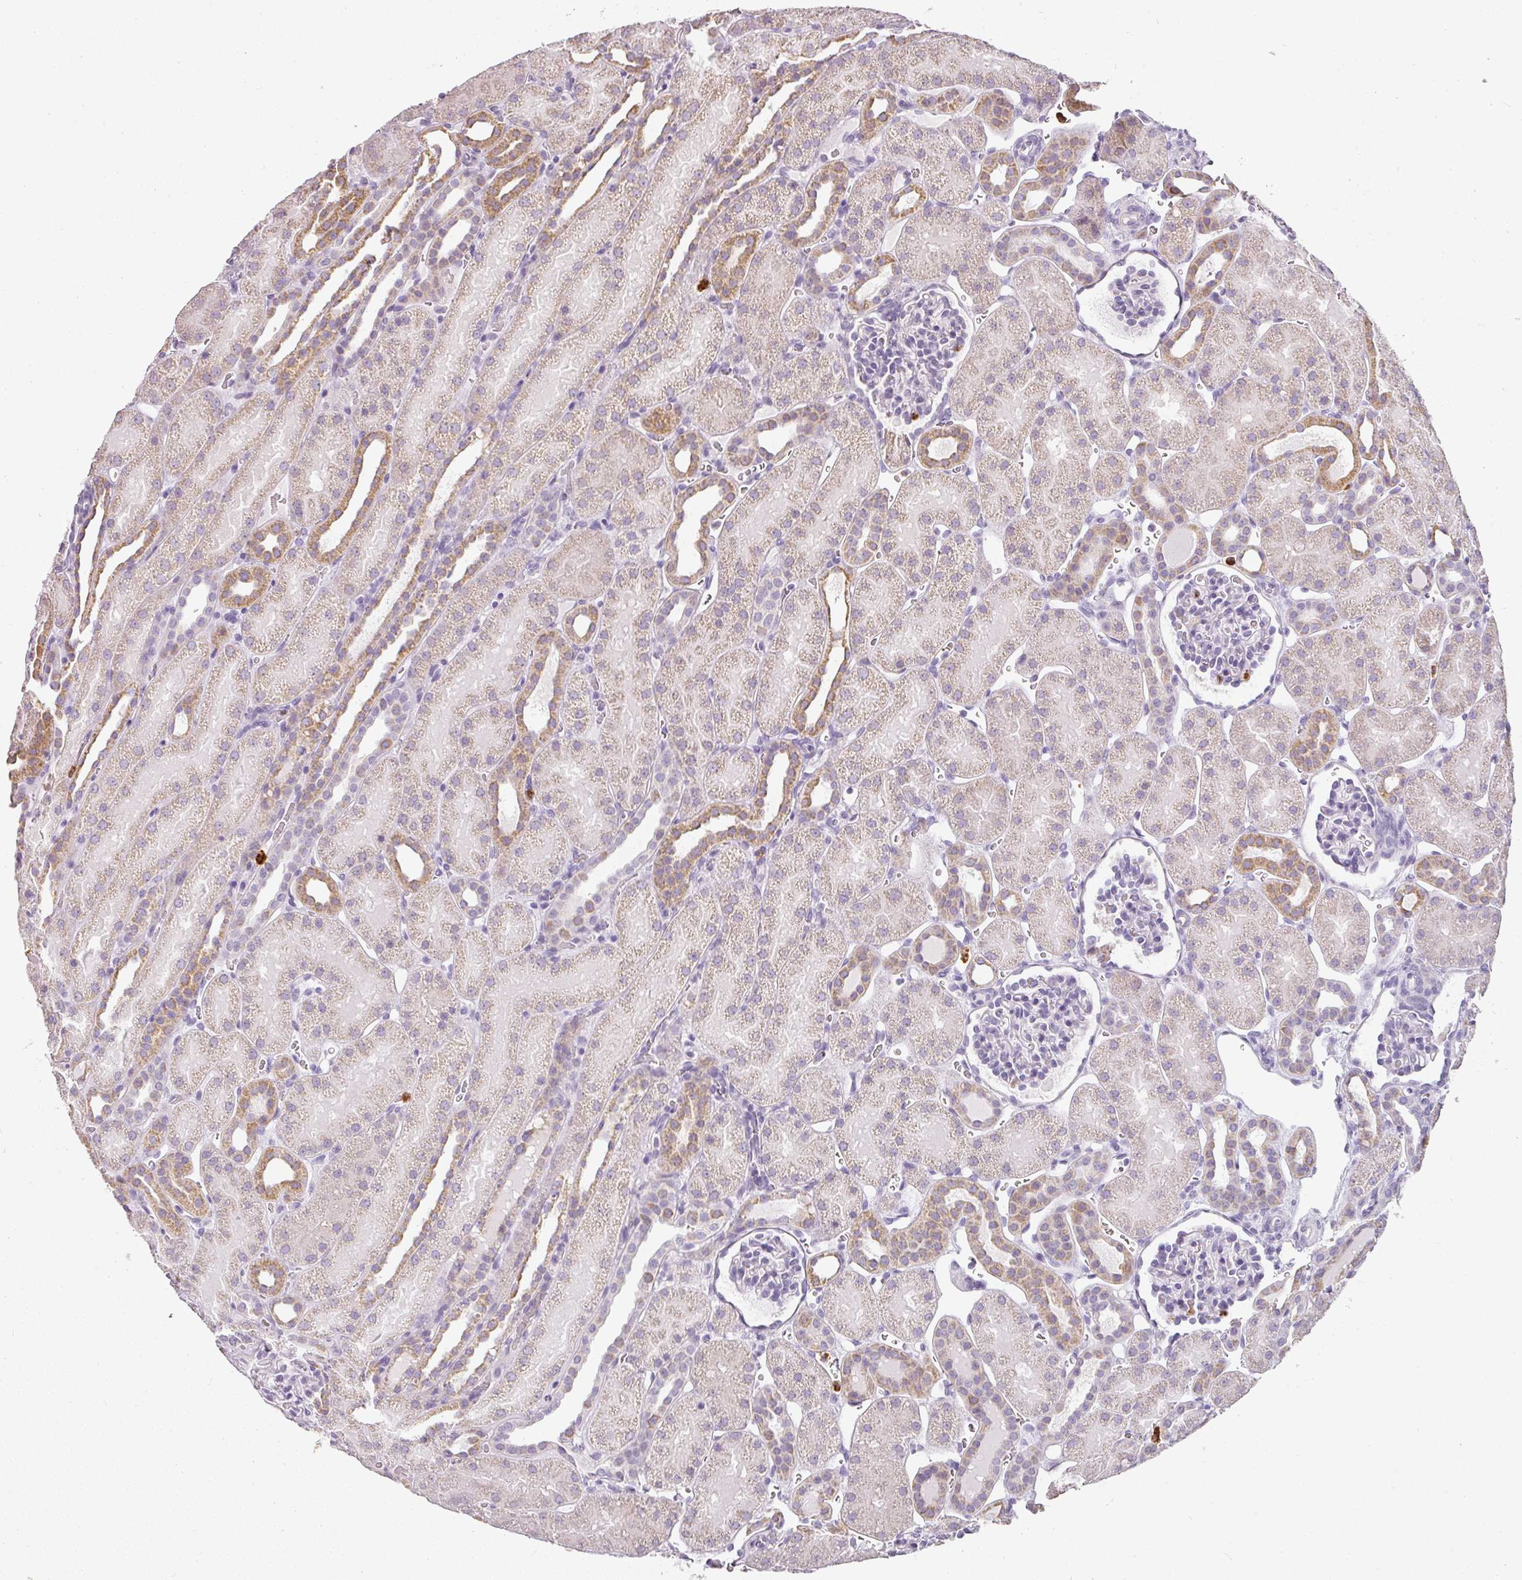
{"staining": {"intensity": "negative", "quantity": "none", "location": "none"}, "tissue": "kidney", "cell_type": "Cells in glomeruli", "image_type": "normal", "snomed": [{"axis": "morphology", "description": "Normal tissue, NOS"}, {"axis": "topography", "description": "Kidney"}], "caption": "High magnification brightfield microscopy of normal kidney stained with DAB (3,3'-diaminobenzidine) (brown) and counterstained with hematoxylin (blue): cells in glomeruli show no significant positivity.", "gene": "CAMP", "patient": {"sex": "male", "age": 2}}